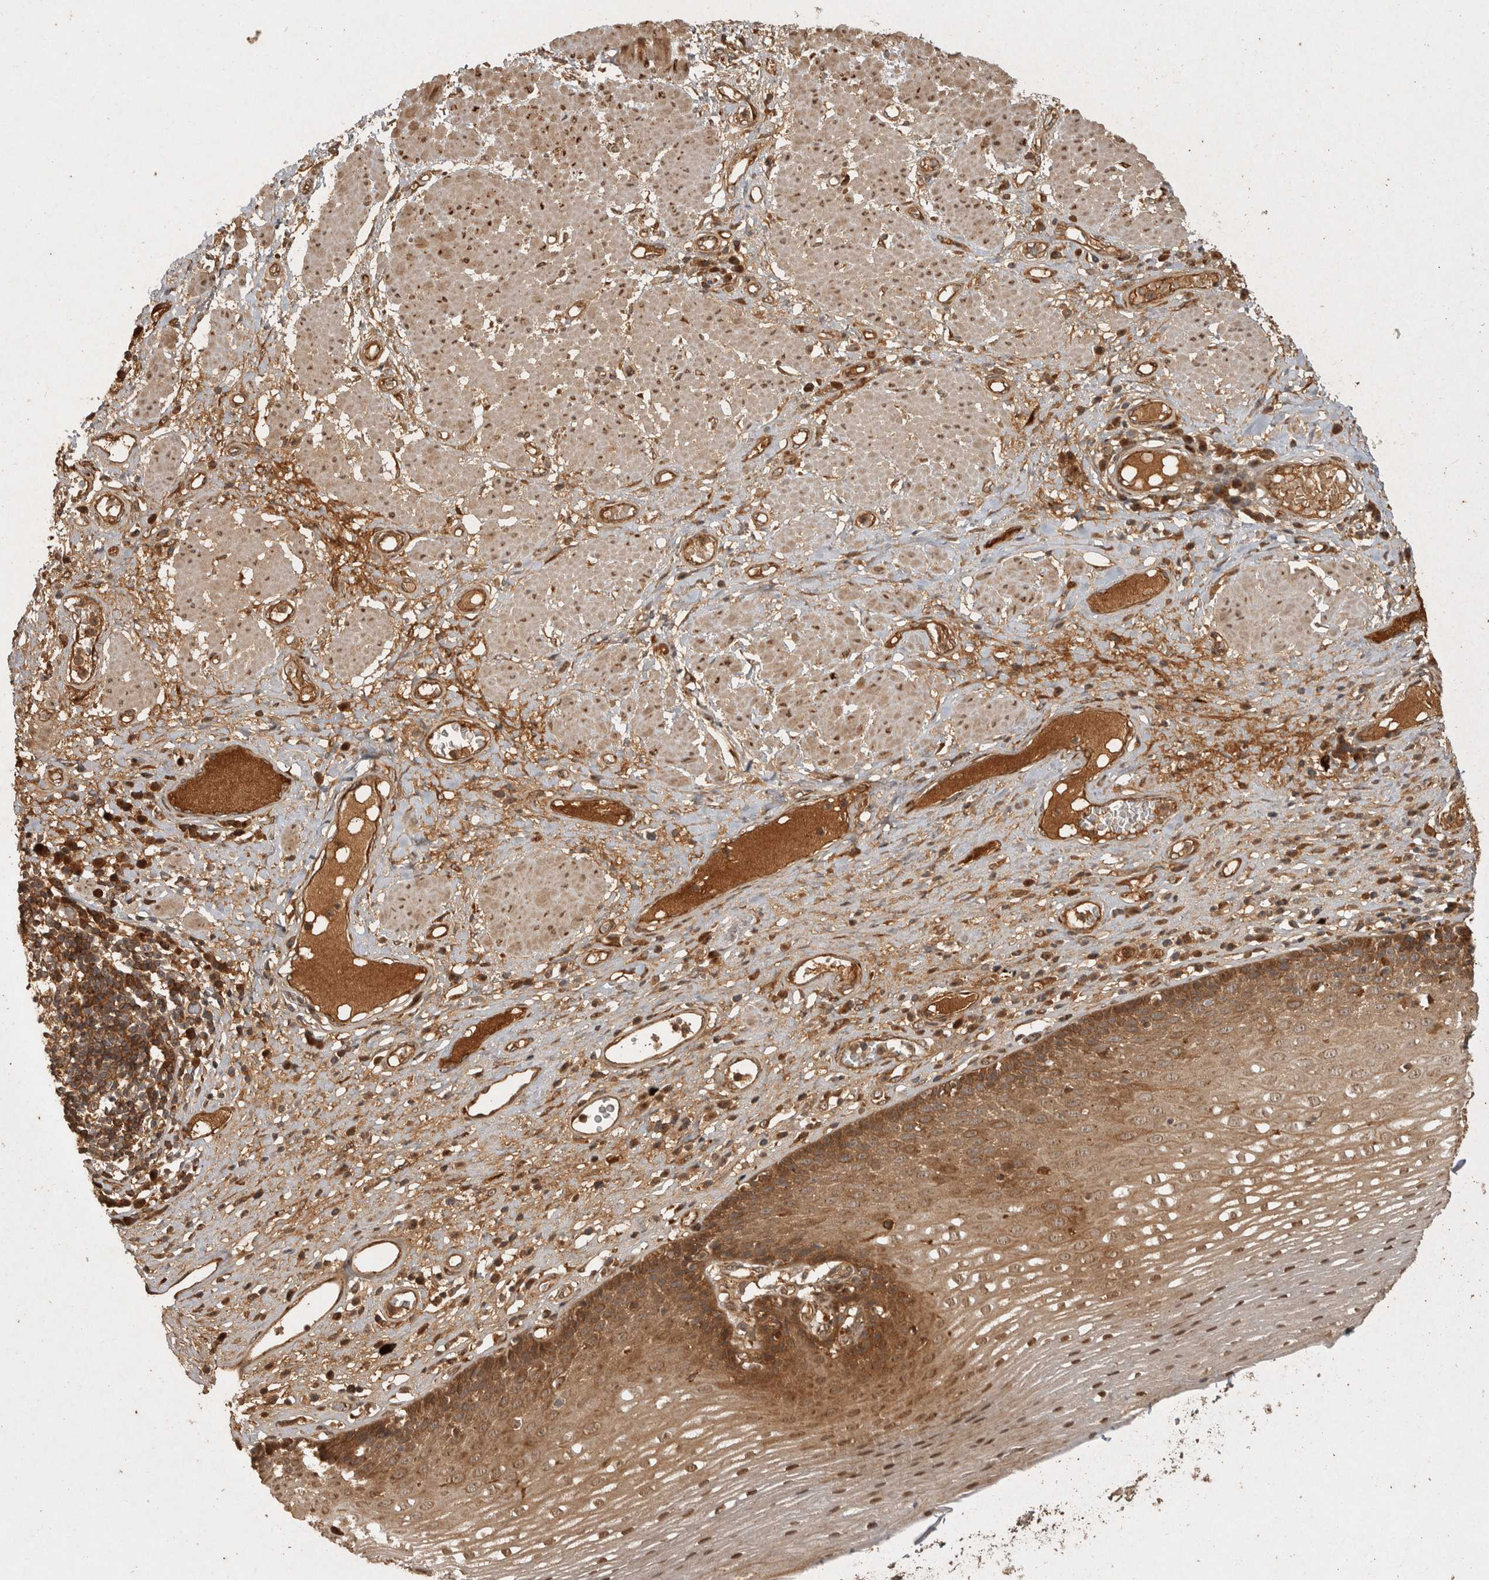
{"staining": {"intensity": "moderate", "quantity": ">75%", "location": "cytoplasmic/membranous,nuclear"}, "tissue": "esophagus", "cell_type": "Squamous epithelial cells", "image_type": "normal", "snomed": [{"axis": "morphology", "description": "Normal tissue, NOS"}, {"axis": "morphology", "description": "Adenocarcinoma, NOS"}, {"axis": "topography", "description": "Esophagus"}], "caption": "This histopathology image reveals benign esophagus stained with IHC to label a protein in brown. The cytoplasmic/membranous,nuclear of squamous epithelial cells show moderate positivity for the protein. Nuclei are counter-stained blue.", "gene": "CAMSAP2", "patient": {"sex": "male", "age": 62}}